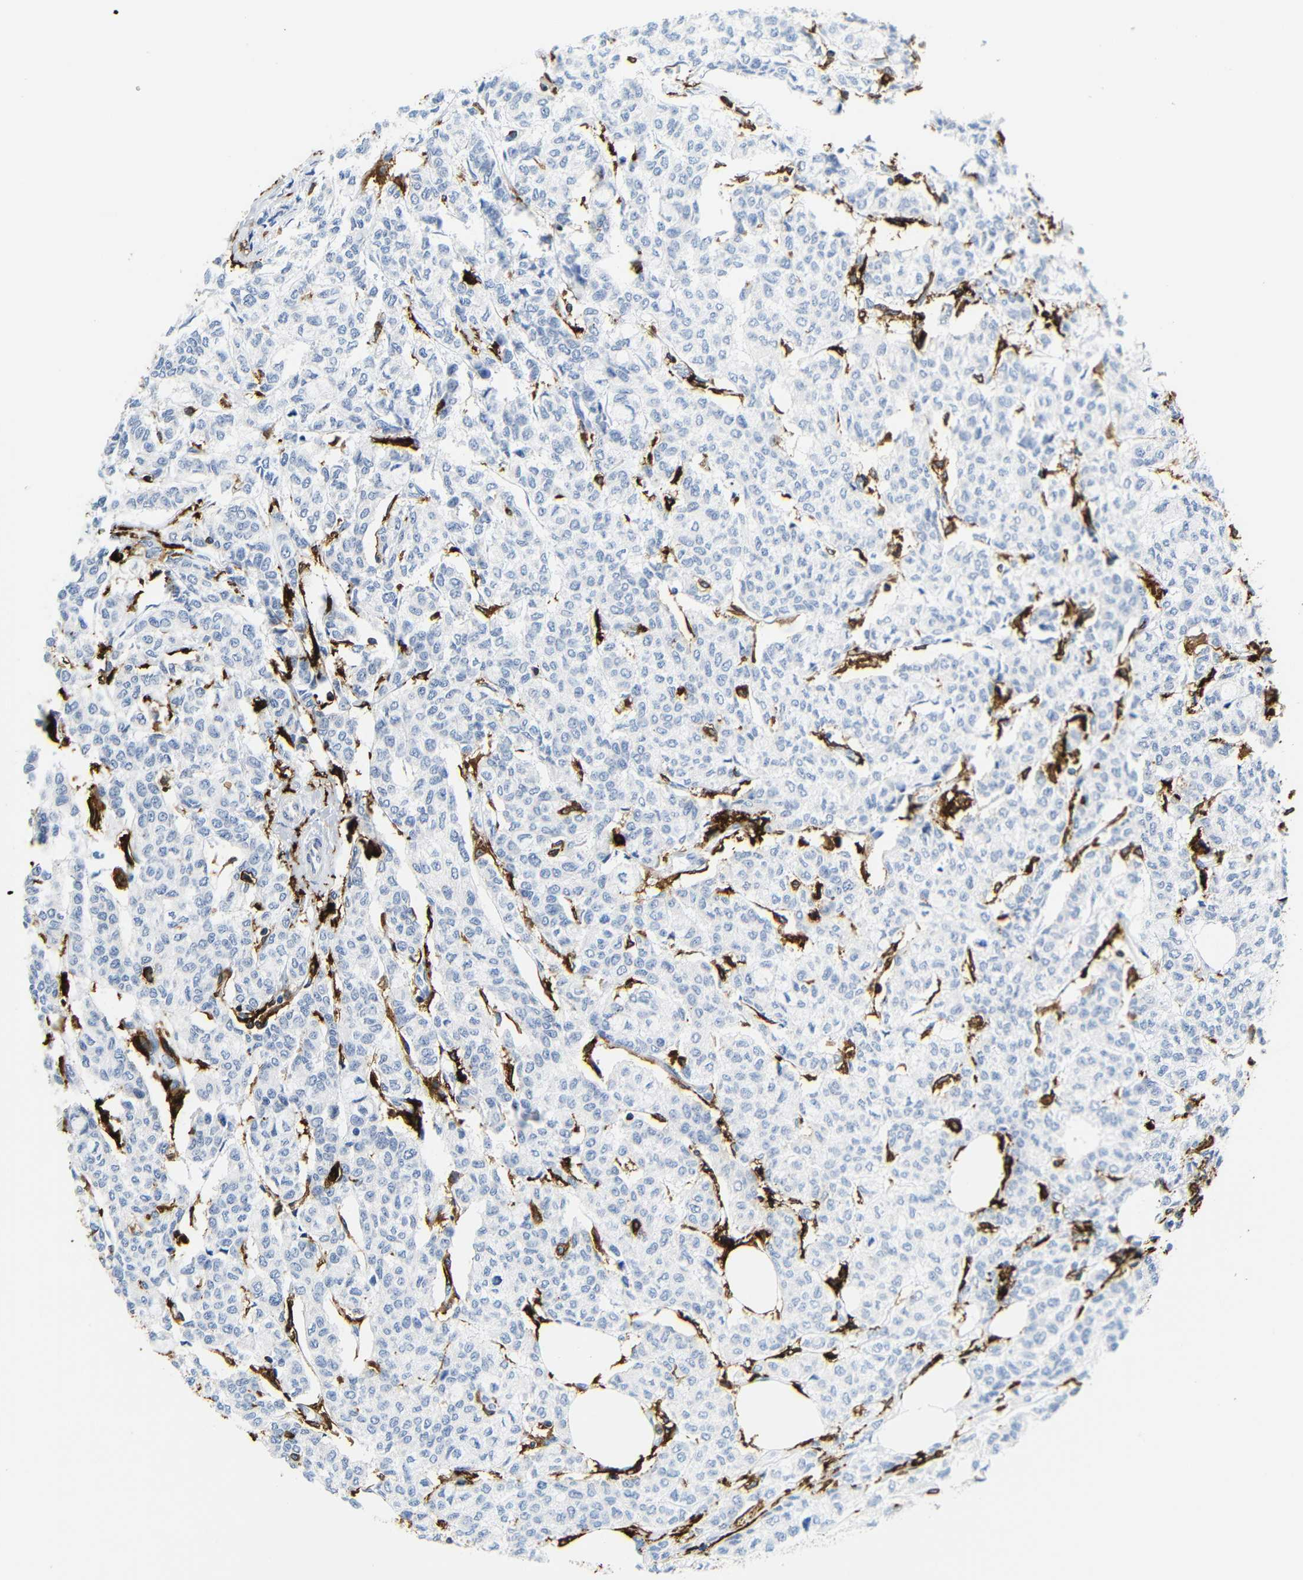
{"staining": {"intensity": "negative", "quantity": "none", "location": "none"}, "tissue": "breast cancer", "cell_type": "Tumor cells", "image_type": "cancer", "snomed": [{"axis": "morphology", "description": "Lobular carcinoma"}, {"axis": "topography", "description": "Breast"}], "caption": "Tumor cells are negative for brown protein staining in lobular carcinoma (breast). Brightfield microscopy of IHC stained with DAB (3,3'-diaminobenzidine) (brown) and hematoxylin (blue), captured at high magnification.", "gene": "HLA-DQB1", "patient": {"sex": "female", "age": 60}}